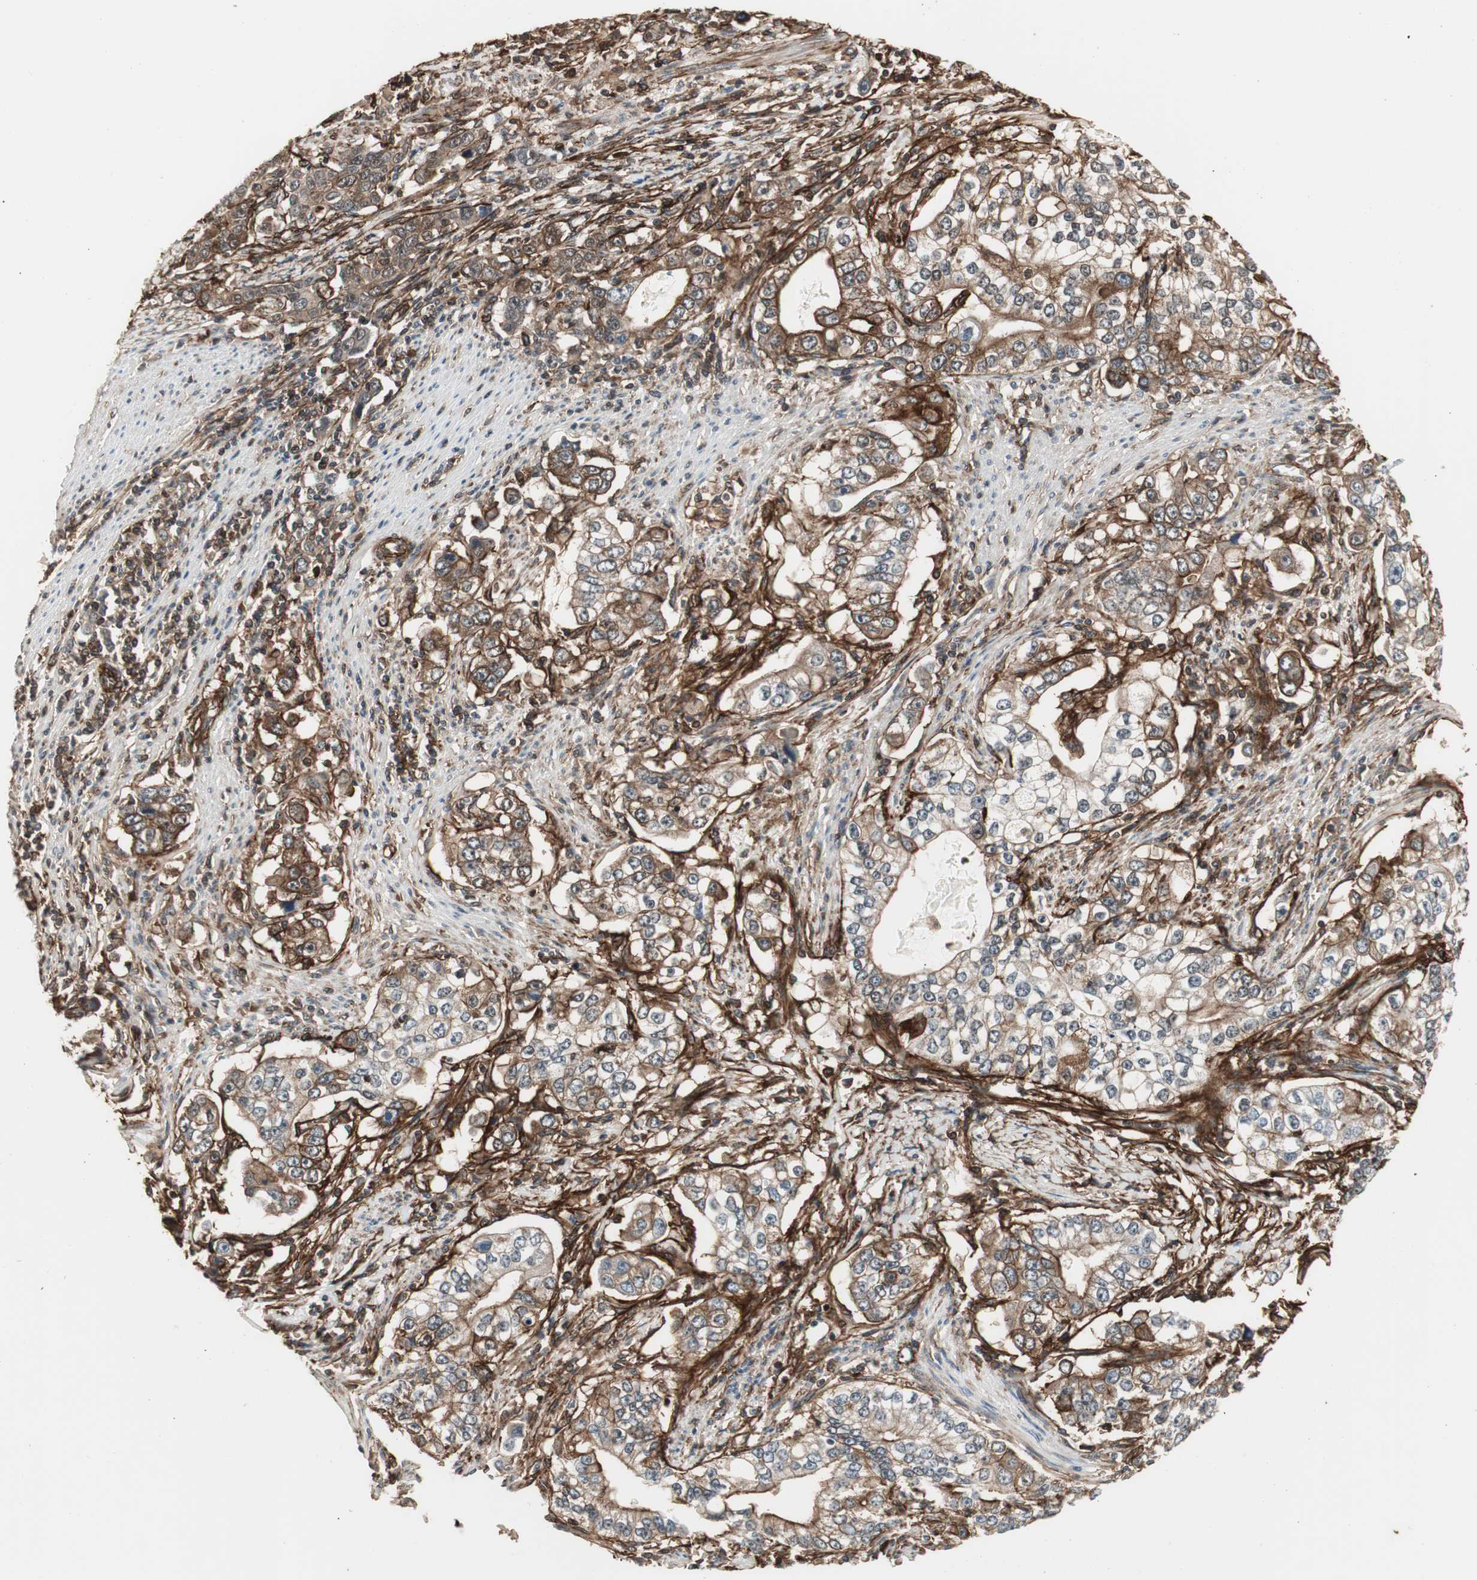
{"staining": {"intensity": "strong", "quantity": ">75%", "location": "cytoplasmic/membranous"}, "tissue": "stomach cancer", "cell_type": "Tumor cells", "image_type": "cancer", "snomed": [{"axis": "morphology", "description": "Adenocarcinoma, NOS"}, {"axis": "topography", "description": "Stomach, lower"}], "caption": "Stomach adenocarcinoma stained for a protein (brown) displays strong cytoplasmic/membranous positive positivity in approximately >75% of tumor cells.", "gene": "PTPN11", "patient": {"sex": "female", "age": 72}}